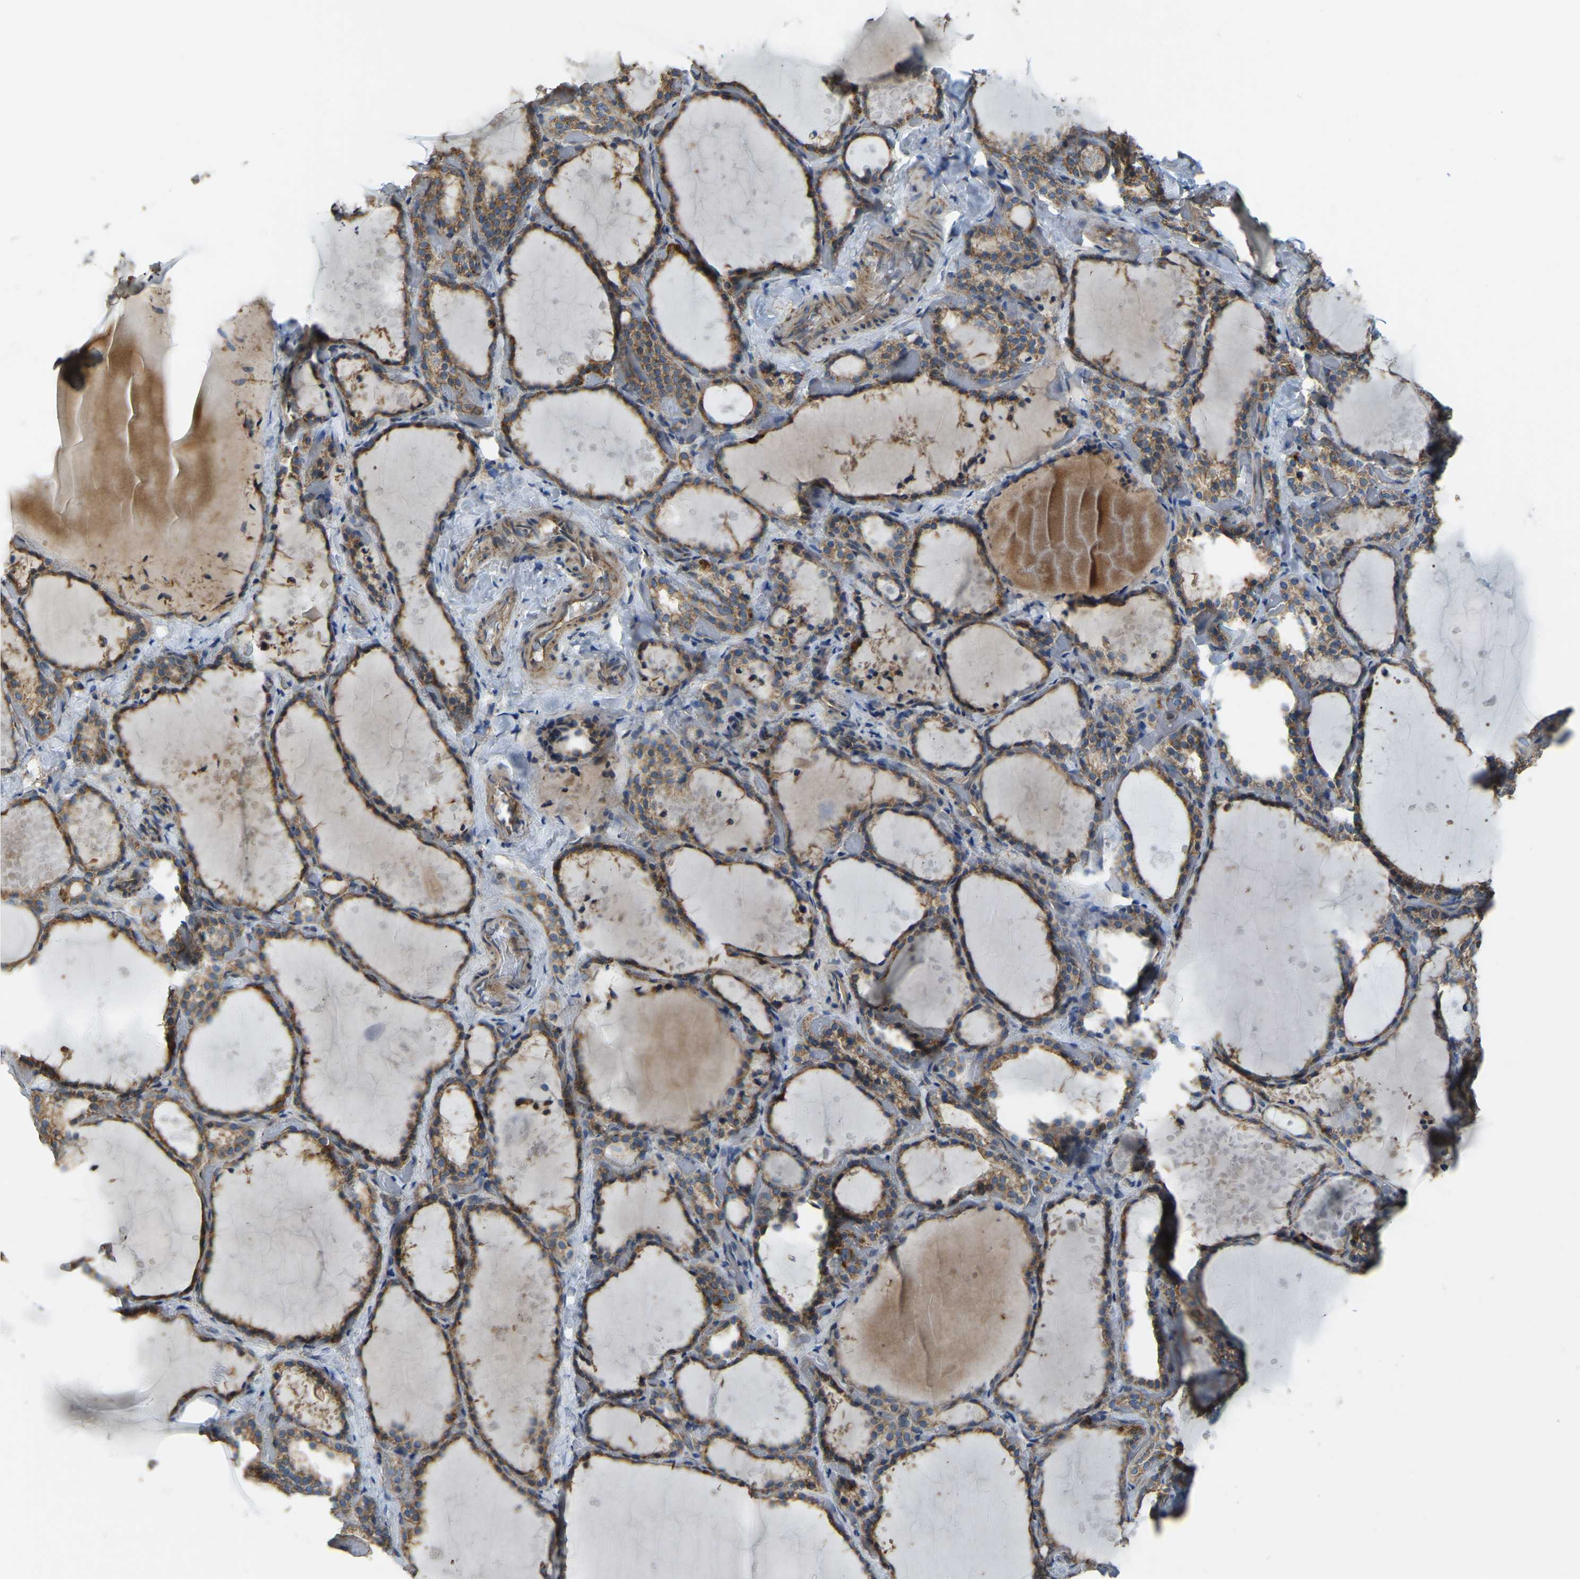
{"staining": {"intensity": "moderate", "quantity": ">75%", "location": "cytoplasmic/membranous"}, "tissue": "thyroid gland", "cell_type": "Glandular cells", "image_type": "normal", "snomed": [{"axis": "morphology", "description": "Normal tissue, NOS"}, {"axis": "topography", "description": "Thyroid gland"}], "caption": "Protein expression analysis of benign human thyroid gland reveals moderate cytoplasmic/membranous staining in approximately >75% of glandular cells. (brown staining indicates protein expression, while blue staining denotes nuclei).", "gene": "PSMD7", "patient": {"sex": "female", "age": 44}}